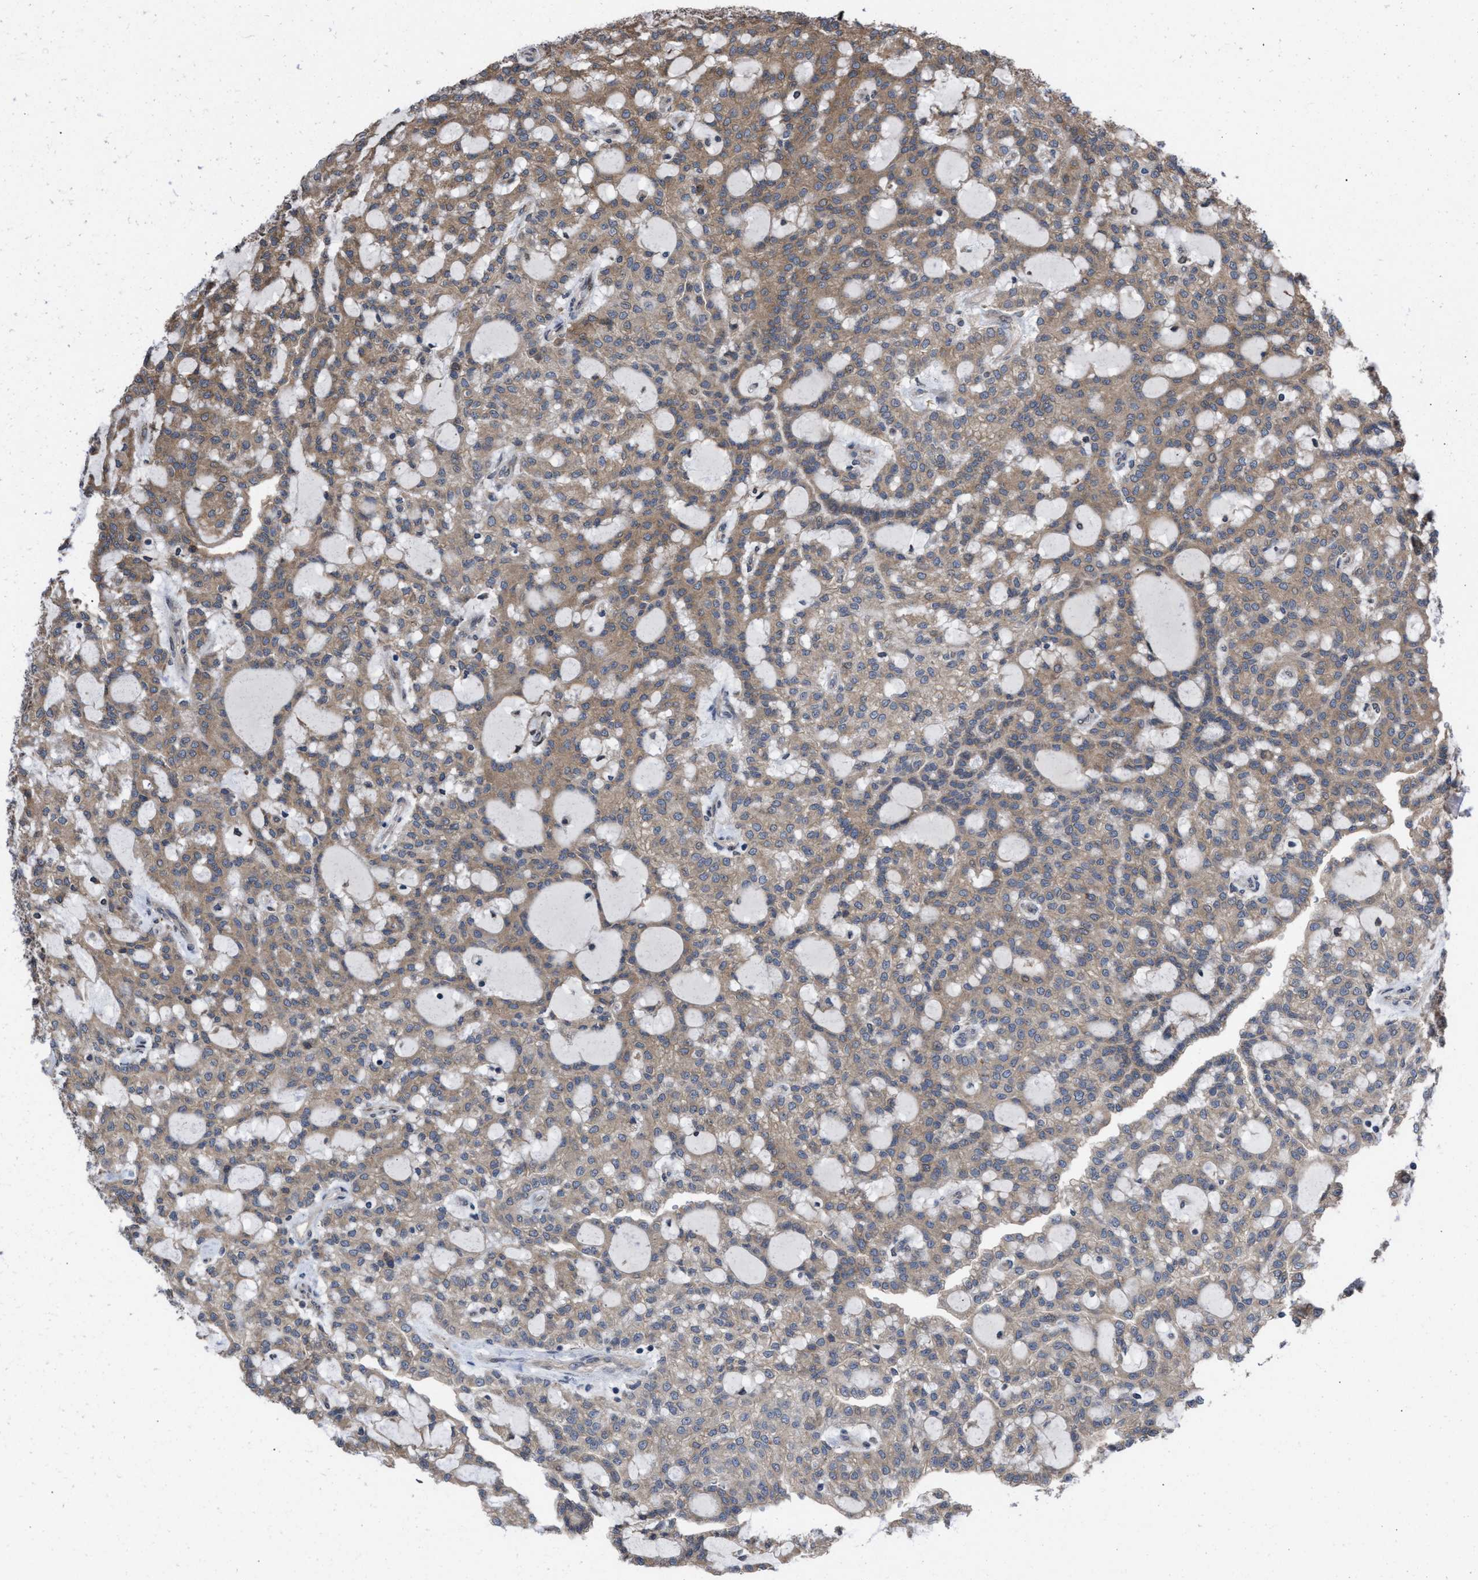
{"staining": {"intensity": "weak", "quantity": ">75%", "location": "cytoplasmic/membranous"}, "tissue": "renal cancer", "cell_type": "Tumor cells", "image_type": "cancer", "snomed": [{"axis": "morphology", "description": "Adenocarcinoma, NOS"}, {"axis": "topography", "description": "Kidney"}], "caption": "Adenocarcinoma (renal) was stained to show a protein in brown. There is low levels of weak cytoplasmic/membranous staining in approximately >75% of tumor cells.", "gene": "TP53BP2", "patient": {"sex": "male", "age": 63}}